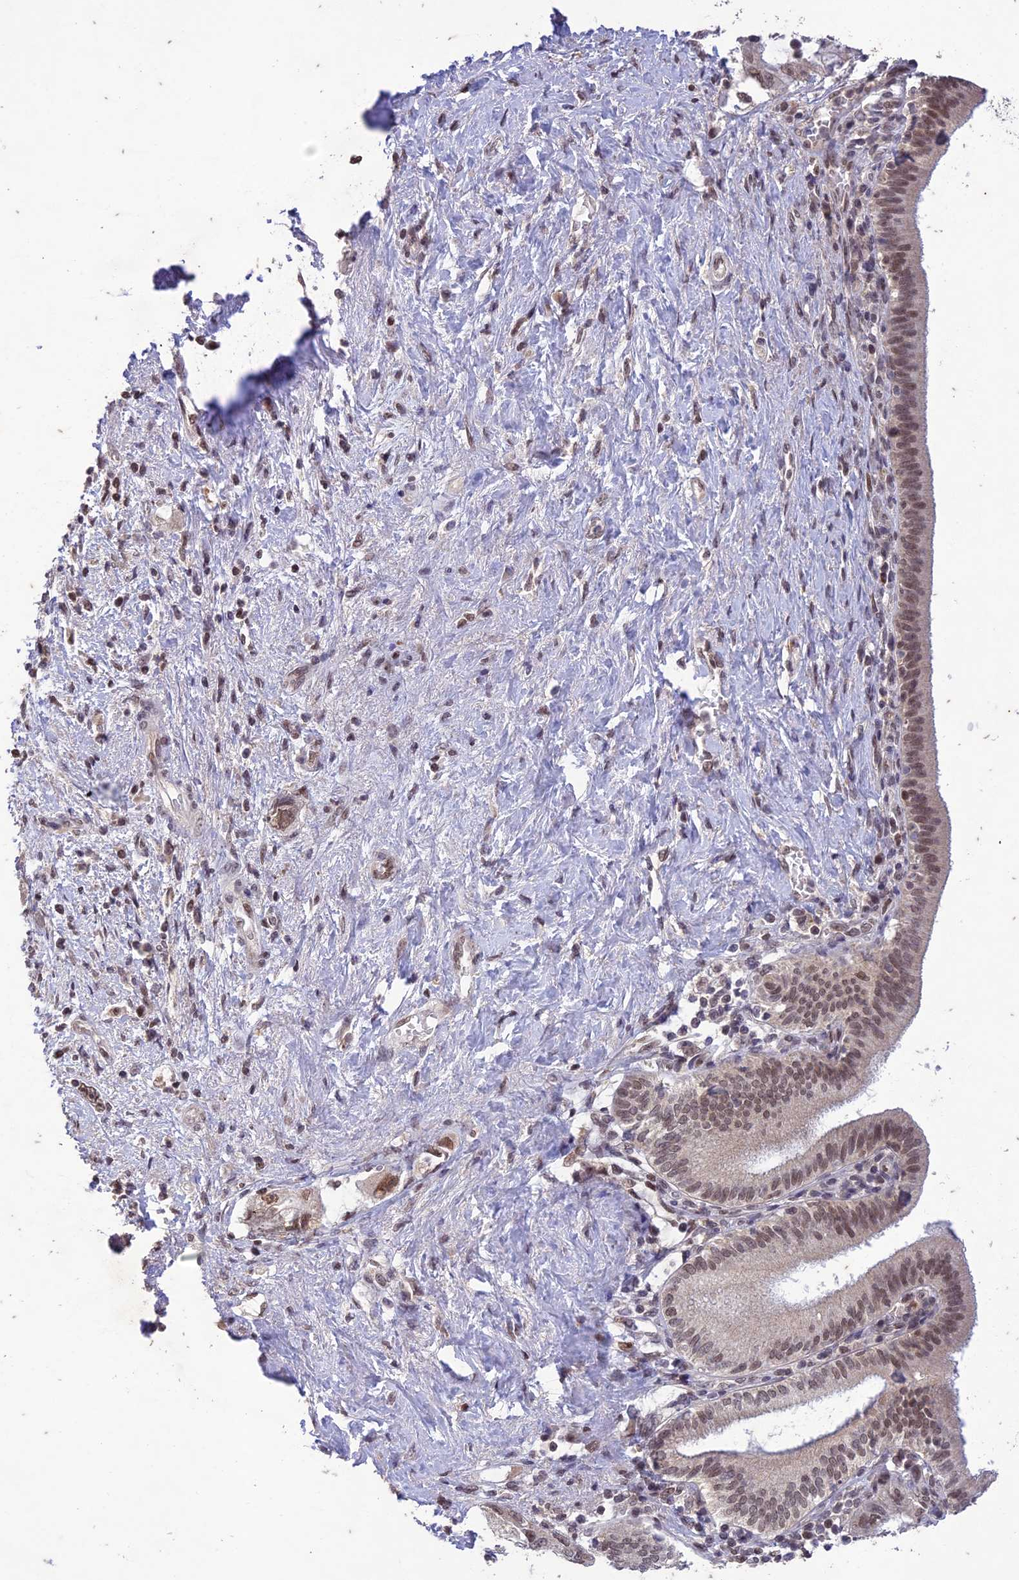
{"staining": {"intensity": "weak", "quantity": ">75%", "location": "nuclear"}, "tissue": "pancreatic cancer", "cell_type": "Tumor cells", "image_type": "cancer", "snomed": [{"axis": "morphology", "description": "Adenocarcinoma, NOS"}, {"axis": "topography", "description": "Pancreas"}], "caption": "IHC (DAB (3,3'-diaminobenzidine)) staining of pancreatic cancer (adenocarcinoma) shows weak nuclear protein expression in about >75% of tumor cells. (DAB (3,3'-diaminobenzidine) IHC with brightfield microscopy, high magnification).", "gene": "POP4", "patient": {"sex": "female", "age": 73}}